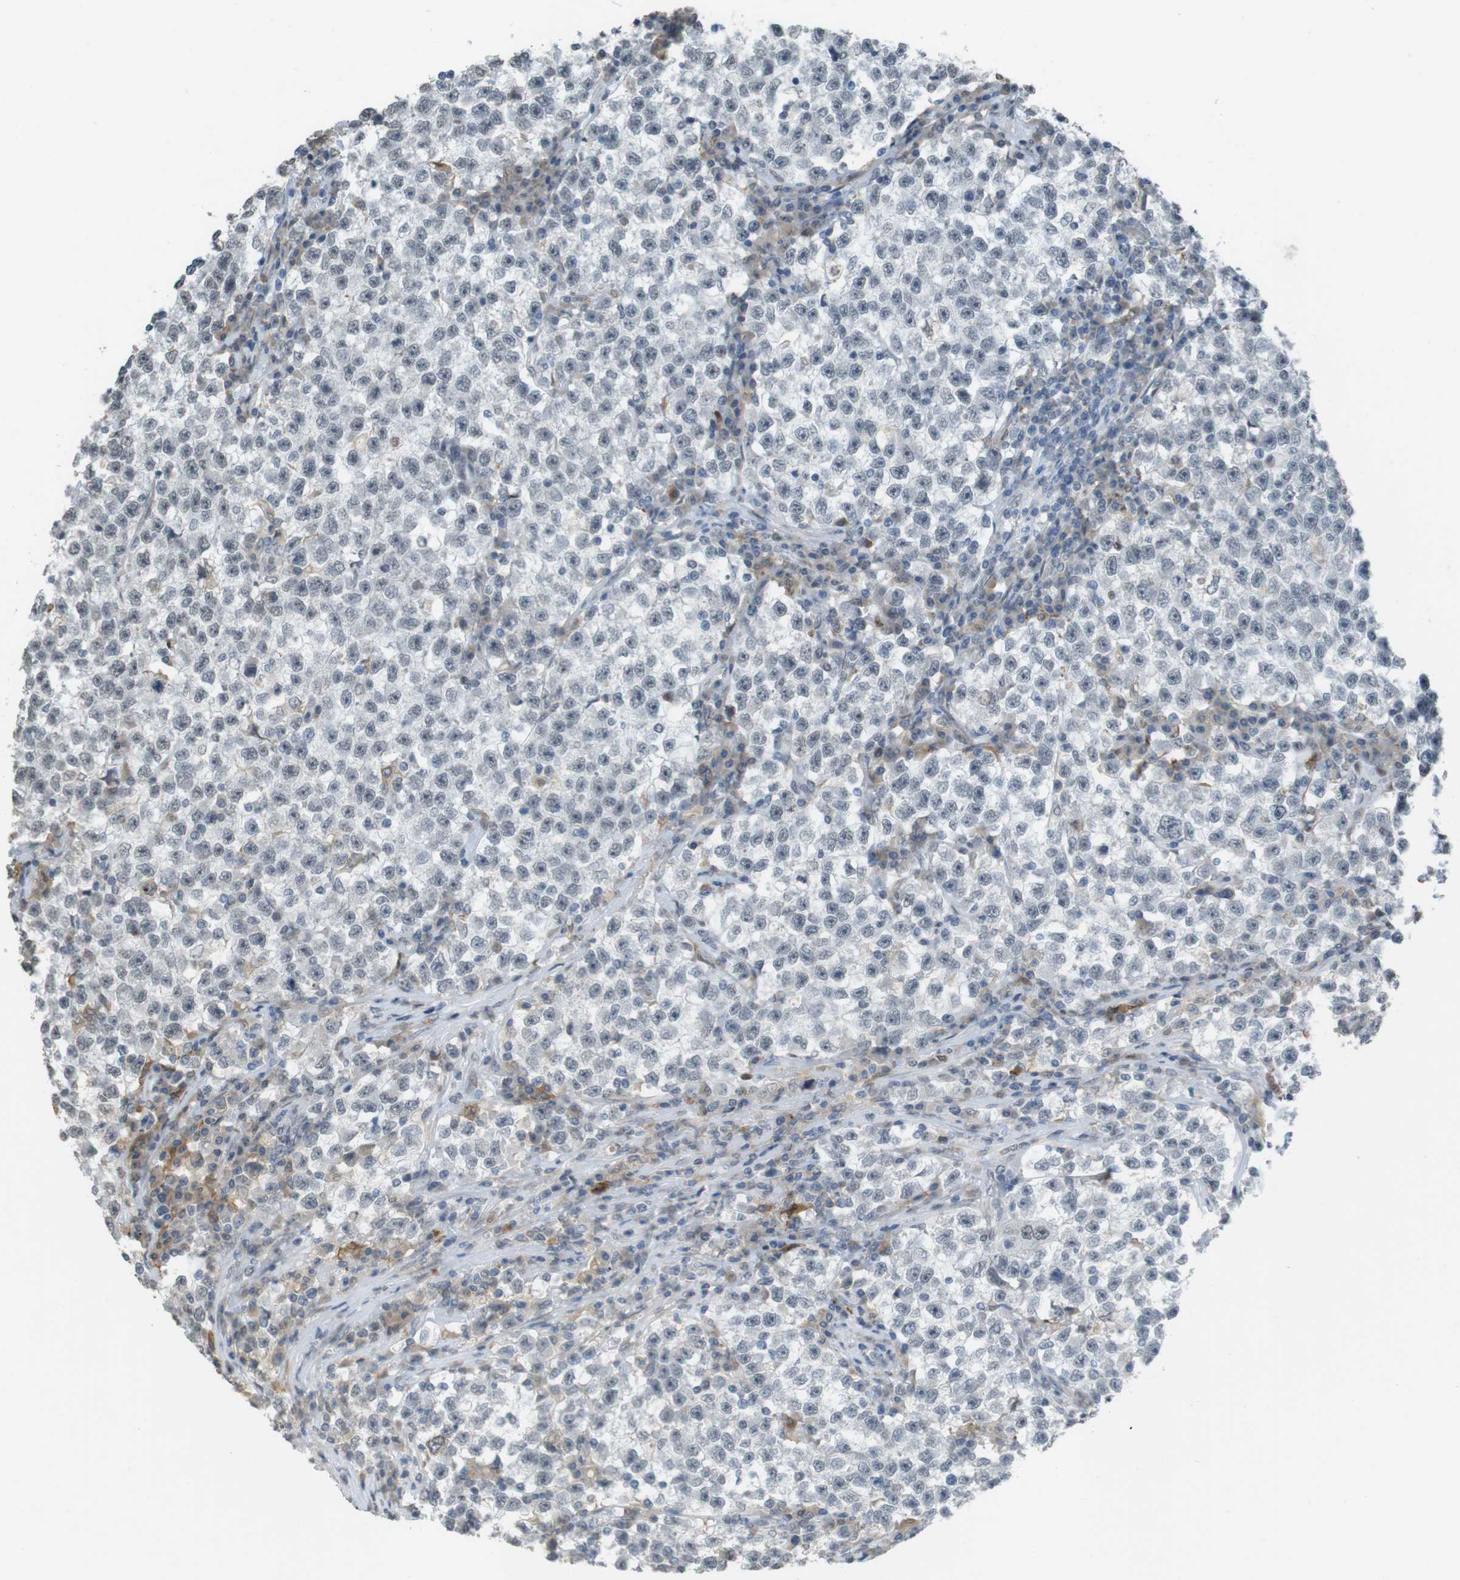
{"staining": {"intensity": "negative", "quantity": "none", "location": "none"}, "tissue": "testis cancer", "cell_type": "Tumor cells", "image_type": "cancer", "snomed": [{"axis": "morphology", "description": "Seminoma, NOS"}, {"axis": "topography", "description": "Testis"}], "caption": "IHC photomicrograph of human testis cancer stained for a protein (brown), which shows no staining in tumor cells.", "gene": "FZD10", "patient": {"sex": "male", "age": 22}}